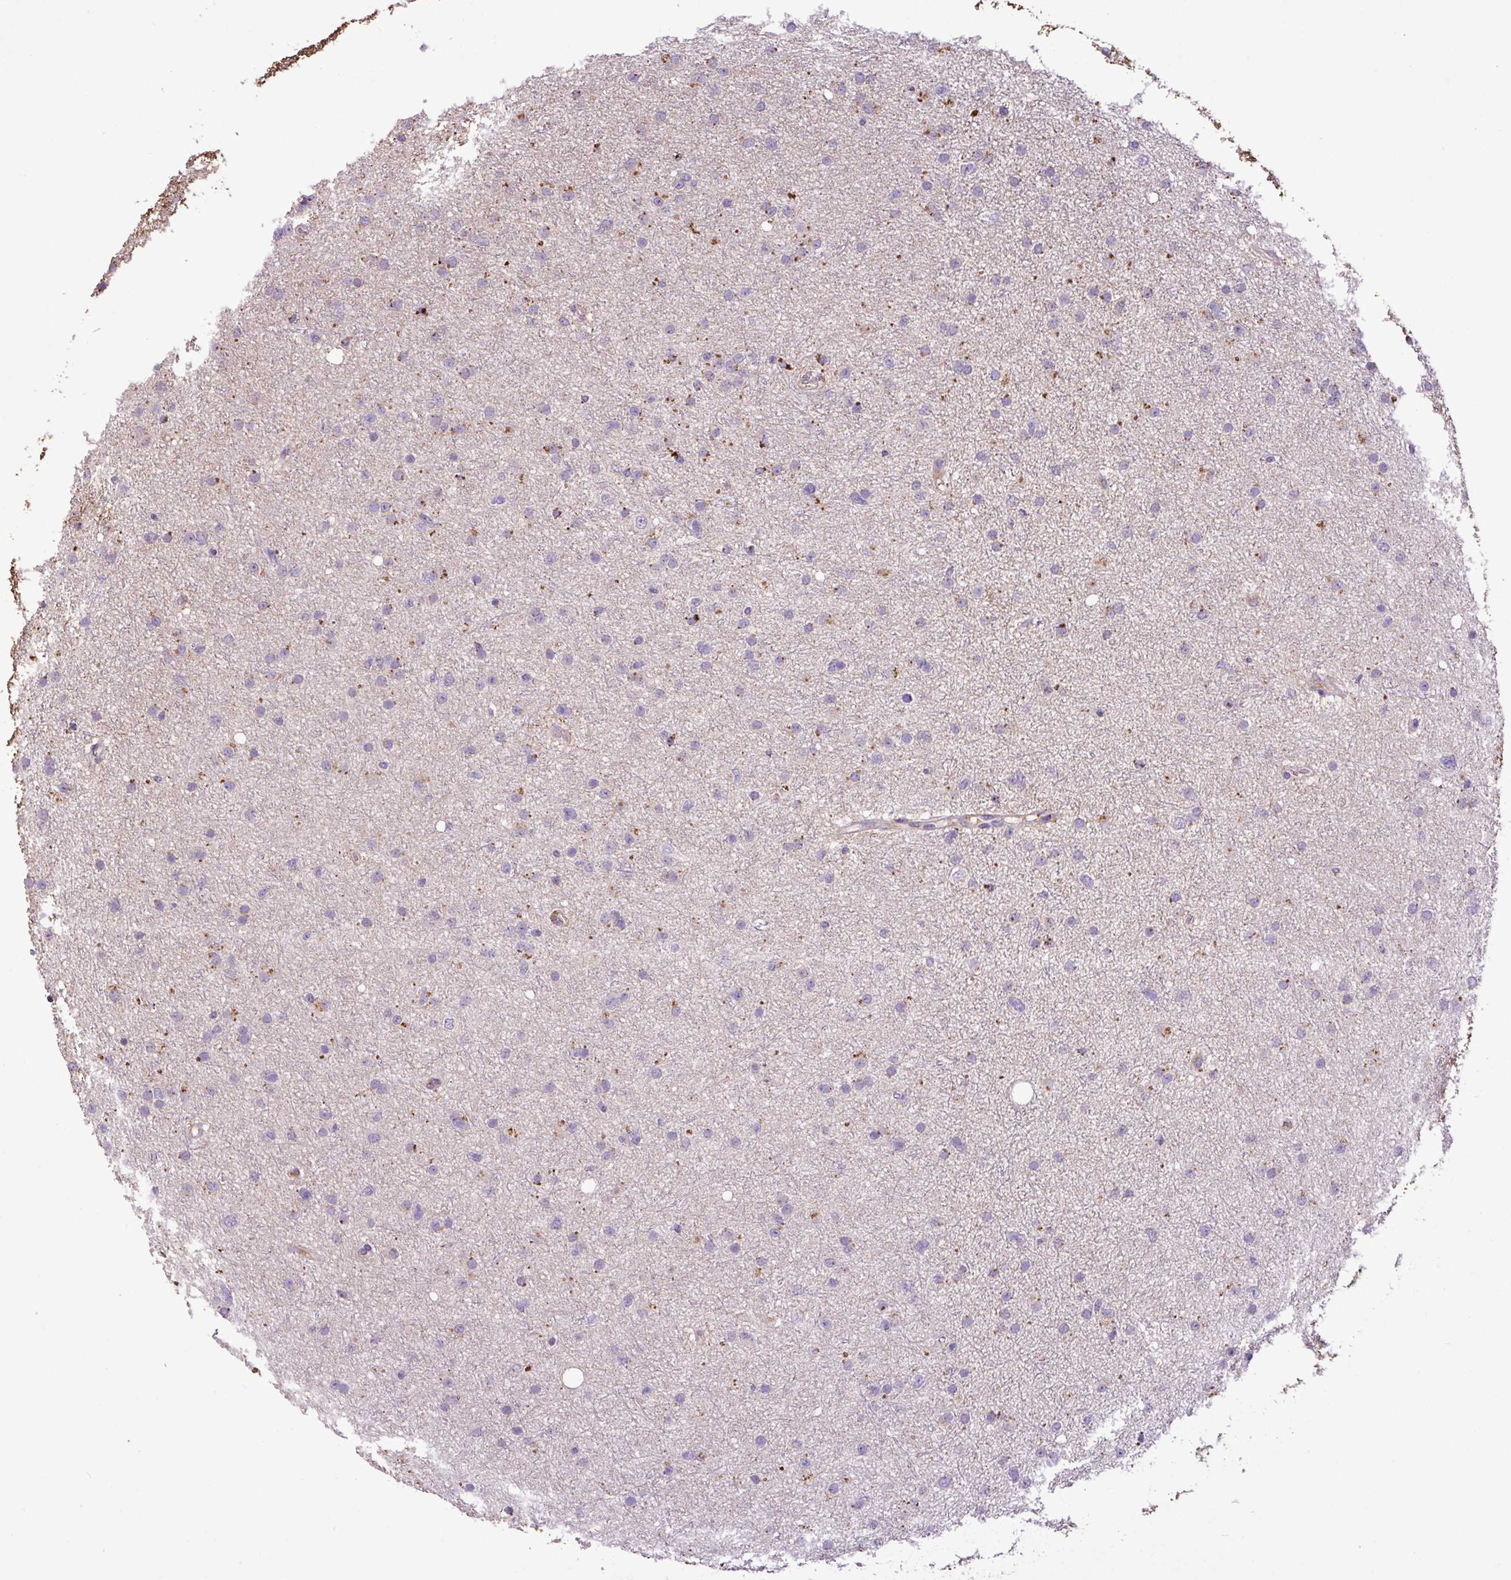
{"staining": {"intensity": "moderate", "quantity": "<25%", "location": "cytoplasmic/membranous"}, "tissue": "glioma", "cell_type": "Tumor cells", "image_type": "cancer", "snomed": [{"axis": "morphology", "description": "Glioma, malignant, Low grade"}, {"axis": "topography", "description": "Cerebral cortex"}], "caption": "Moderate cytoplasmic/membranous protein staining is present in about <25% of tumor cells in glioma.", "gene": "ZNF266", "patient": {"sex": "female", "age": 39}}